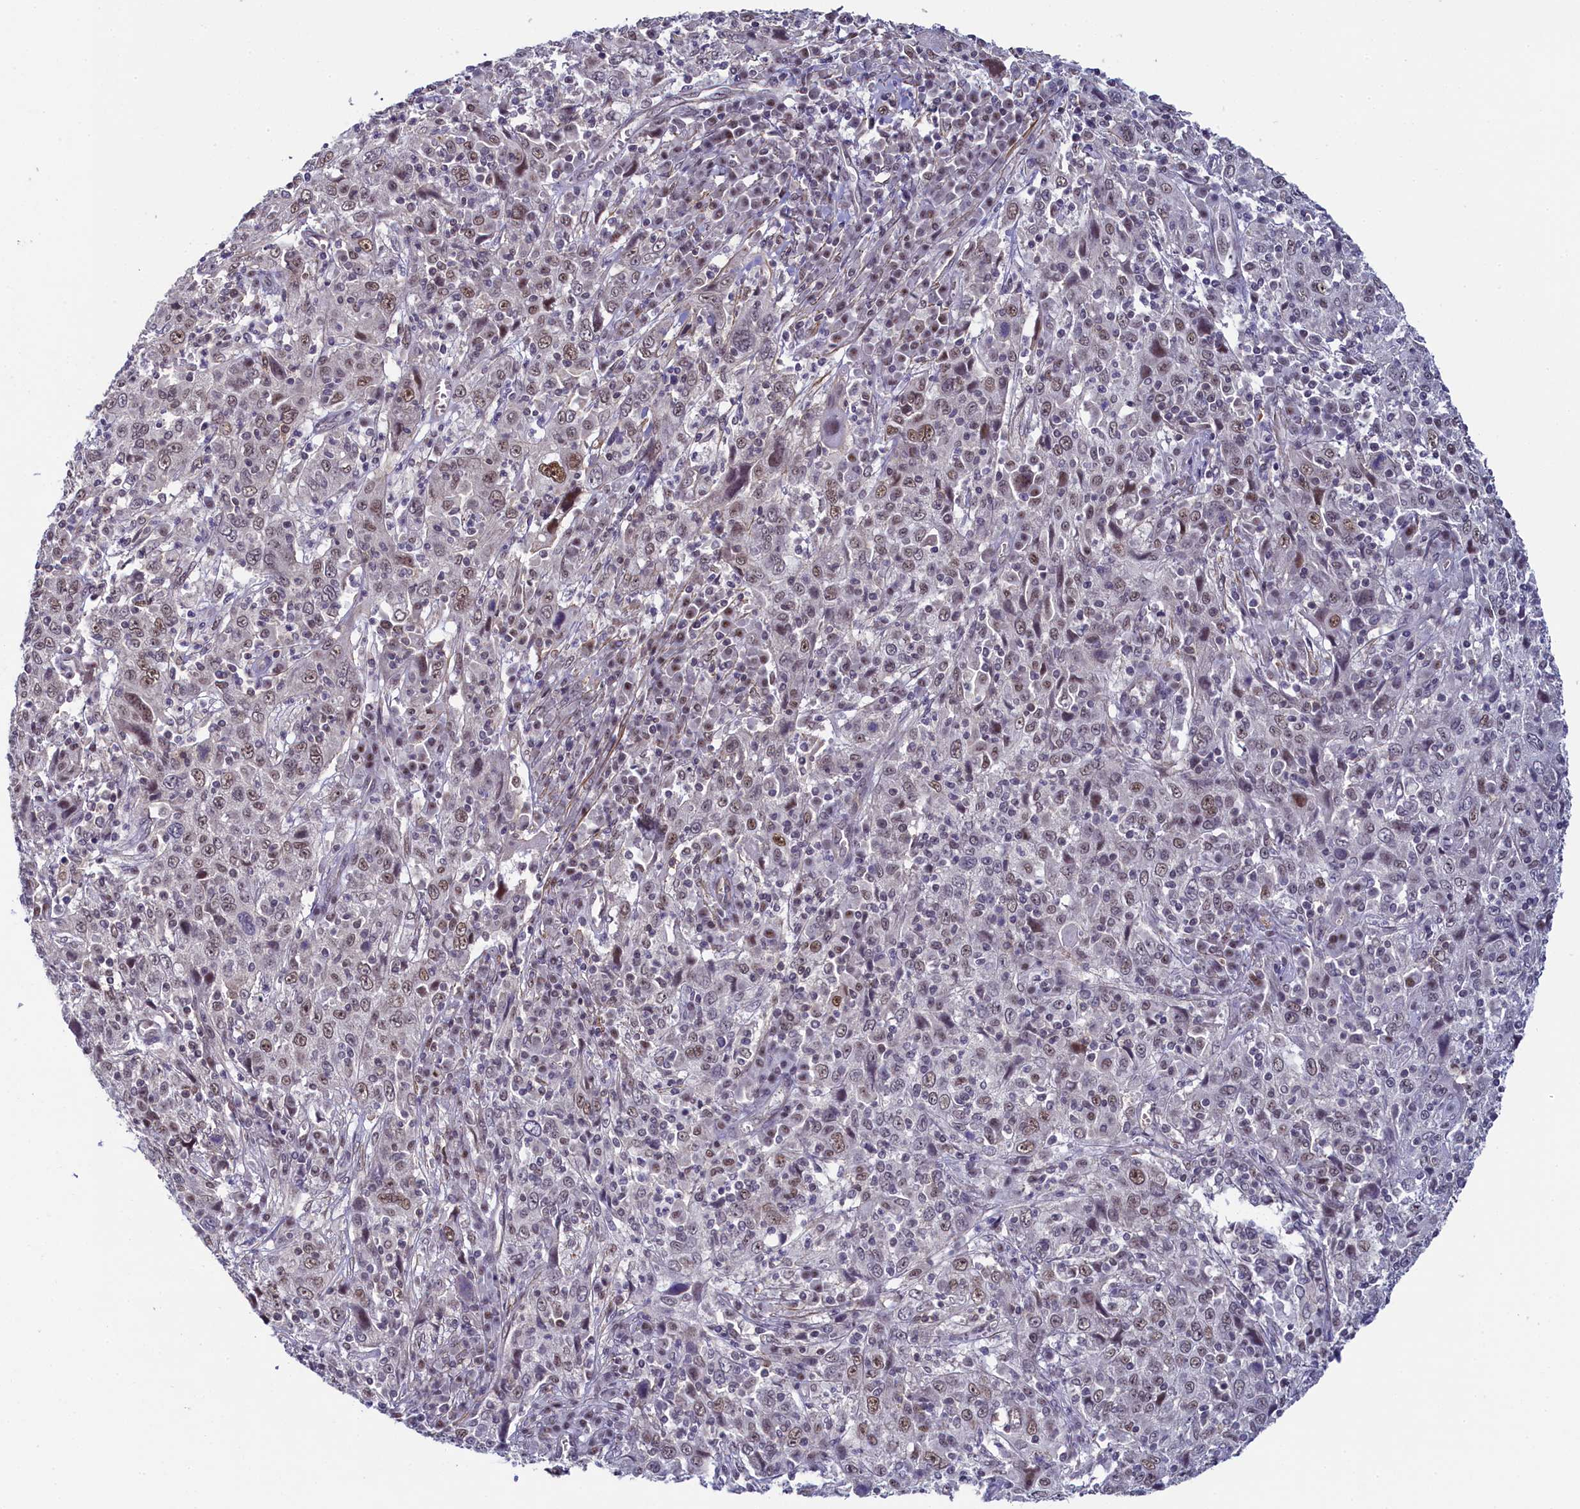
{"staining": {"intensity": "moderate", "quantity": "<25%", "location": "nuclear"}, "tissue": "cervical cancer", "cell_type": "Tumor cells", "image_type": "cancer", "snomed": [{"axis": "morphology", "description": "Squamous cell carcinoma, NOS"}, {"axis": "topography", "description": "Cervix"}], "caption": "This is an image of immunohistochemistry staining of cervical cancer (squamous cell carcinoma), which shows moderate positivity in the nuclear of tumor cells.", "gene": "INTS14", "patient": {"sex": "female", "age": 46}}